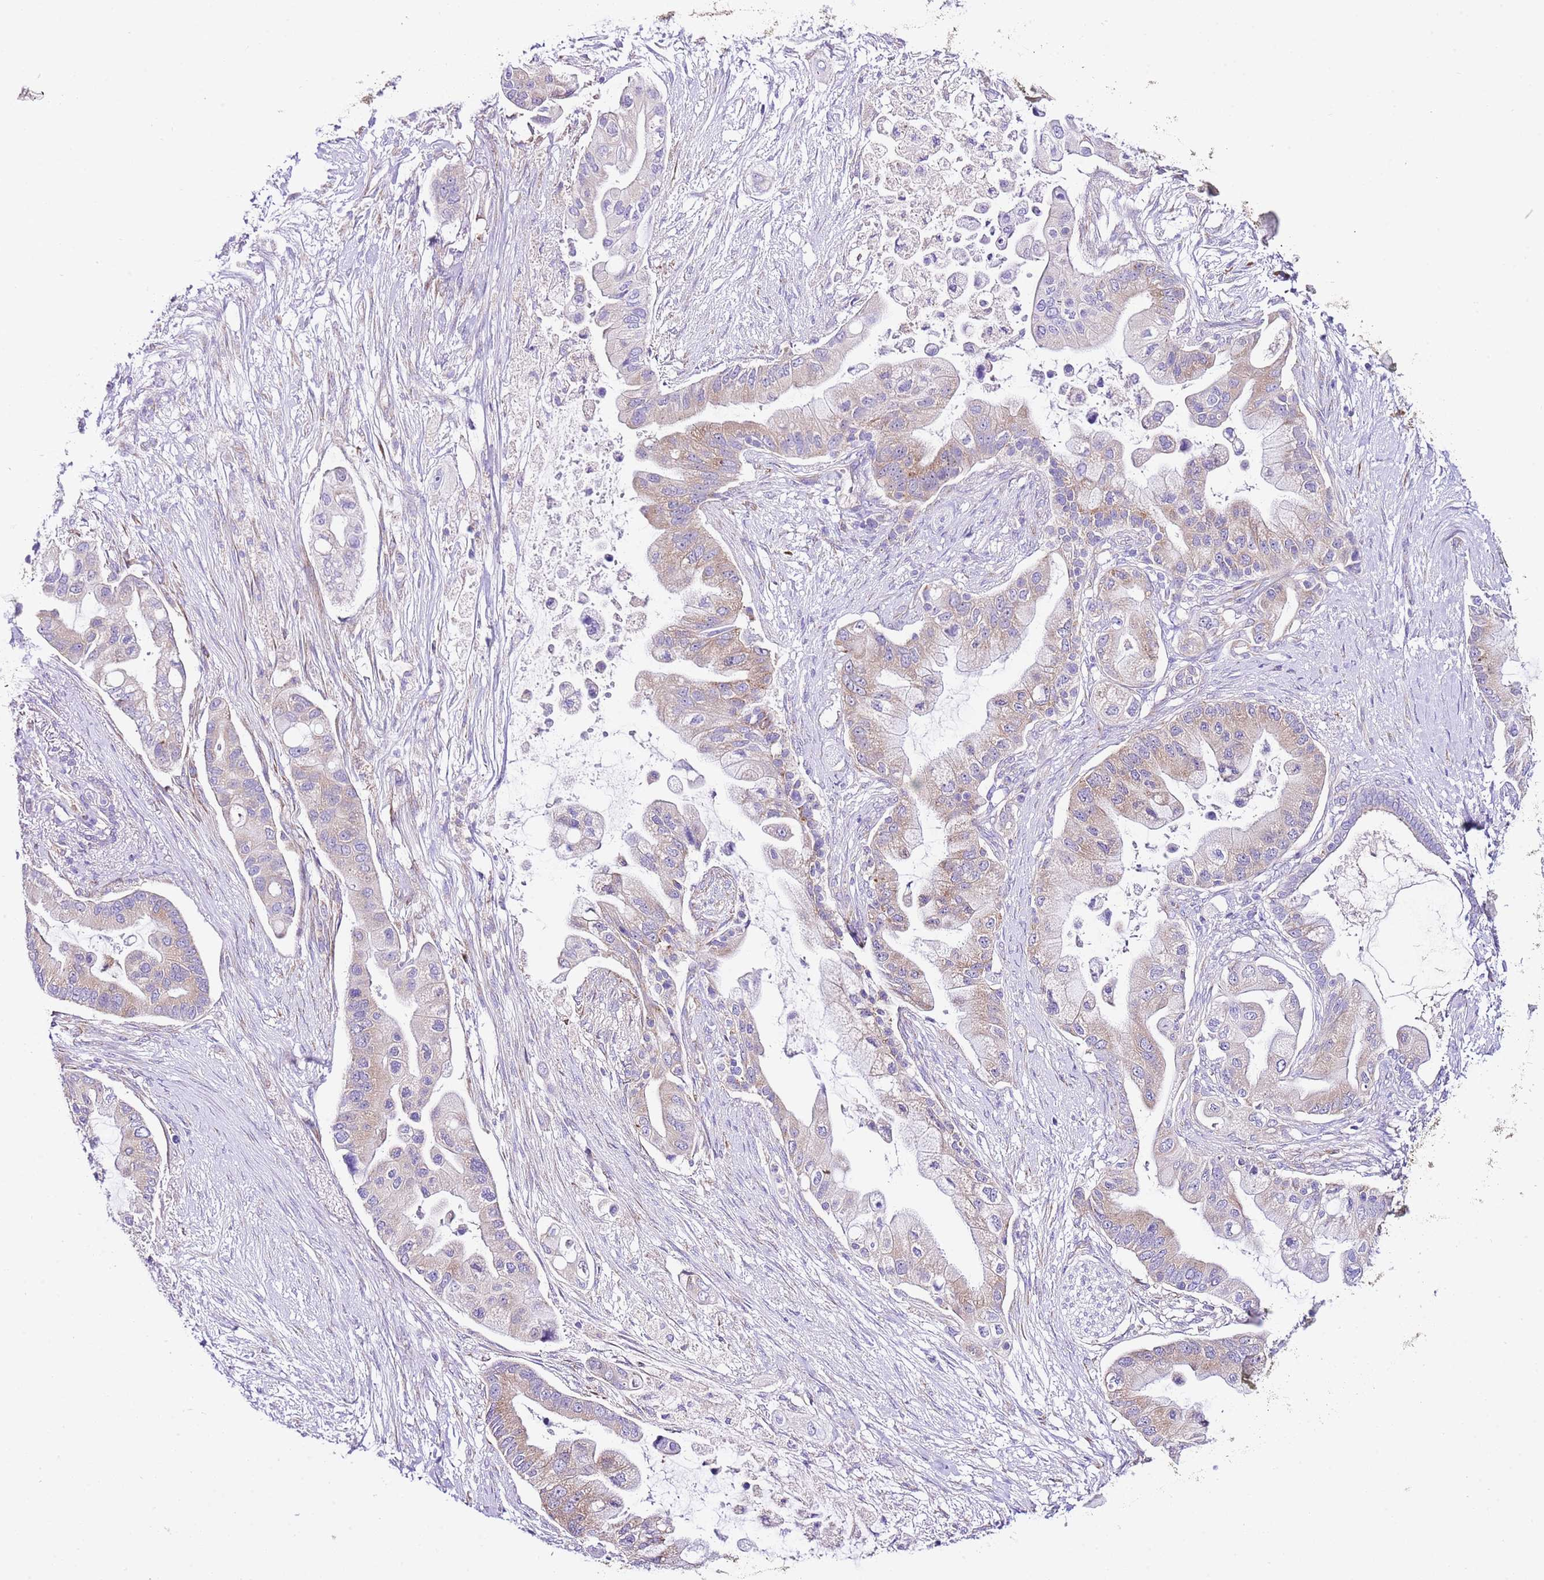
{"staining": {"intensity": "weak", "quantity": "<25%", "location": "cytoplasmic/membranous"}, "tissue": "pancreatic cancer", "cell_type": "Tumor cells", "image_type": "cancer", "snomed": [{"axis": "morphology", "description": "Adenocarcinoma, NOS"}, {"axis": "topography", "description": "Pancreas"}], "caption": "Tumor cells are negative for protein expression in human adenocarcinoma (pancreatic).", "gene": "RPS10", "patient": {"sex": "male", "age": 57}}